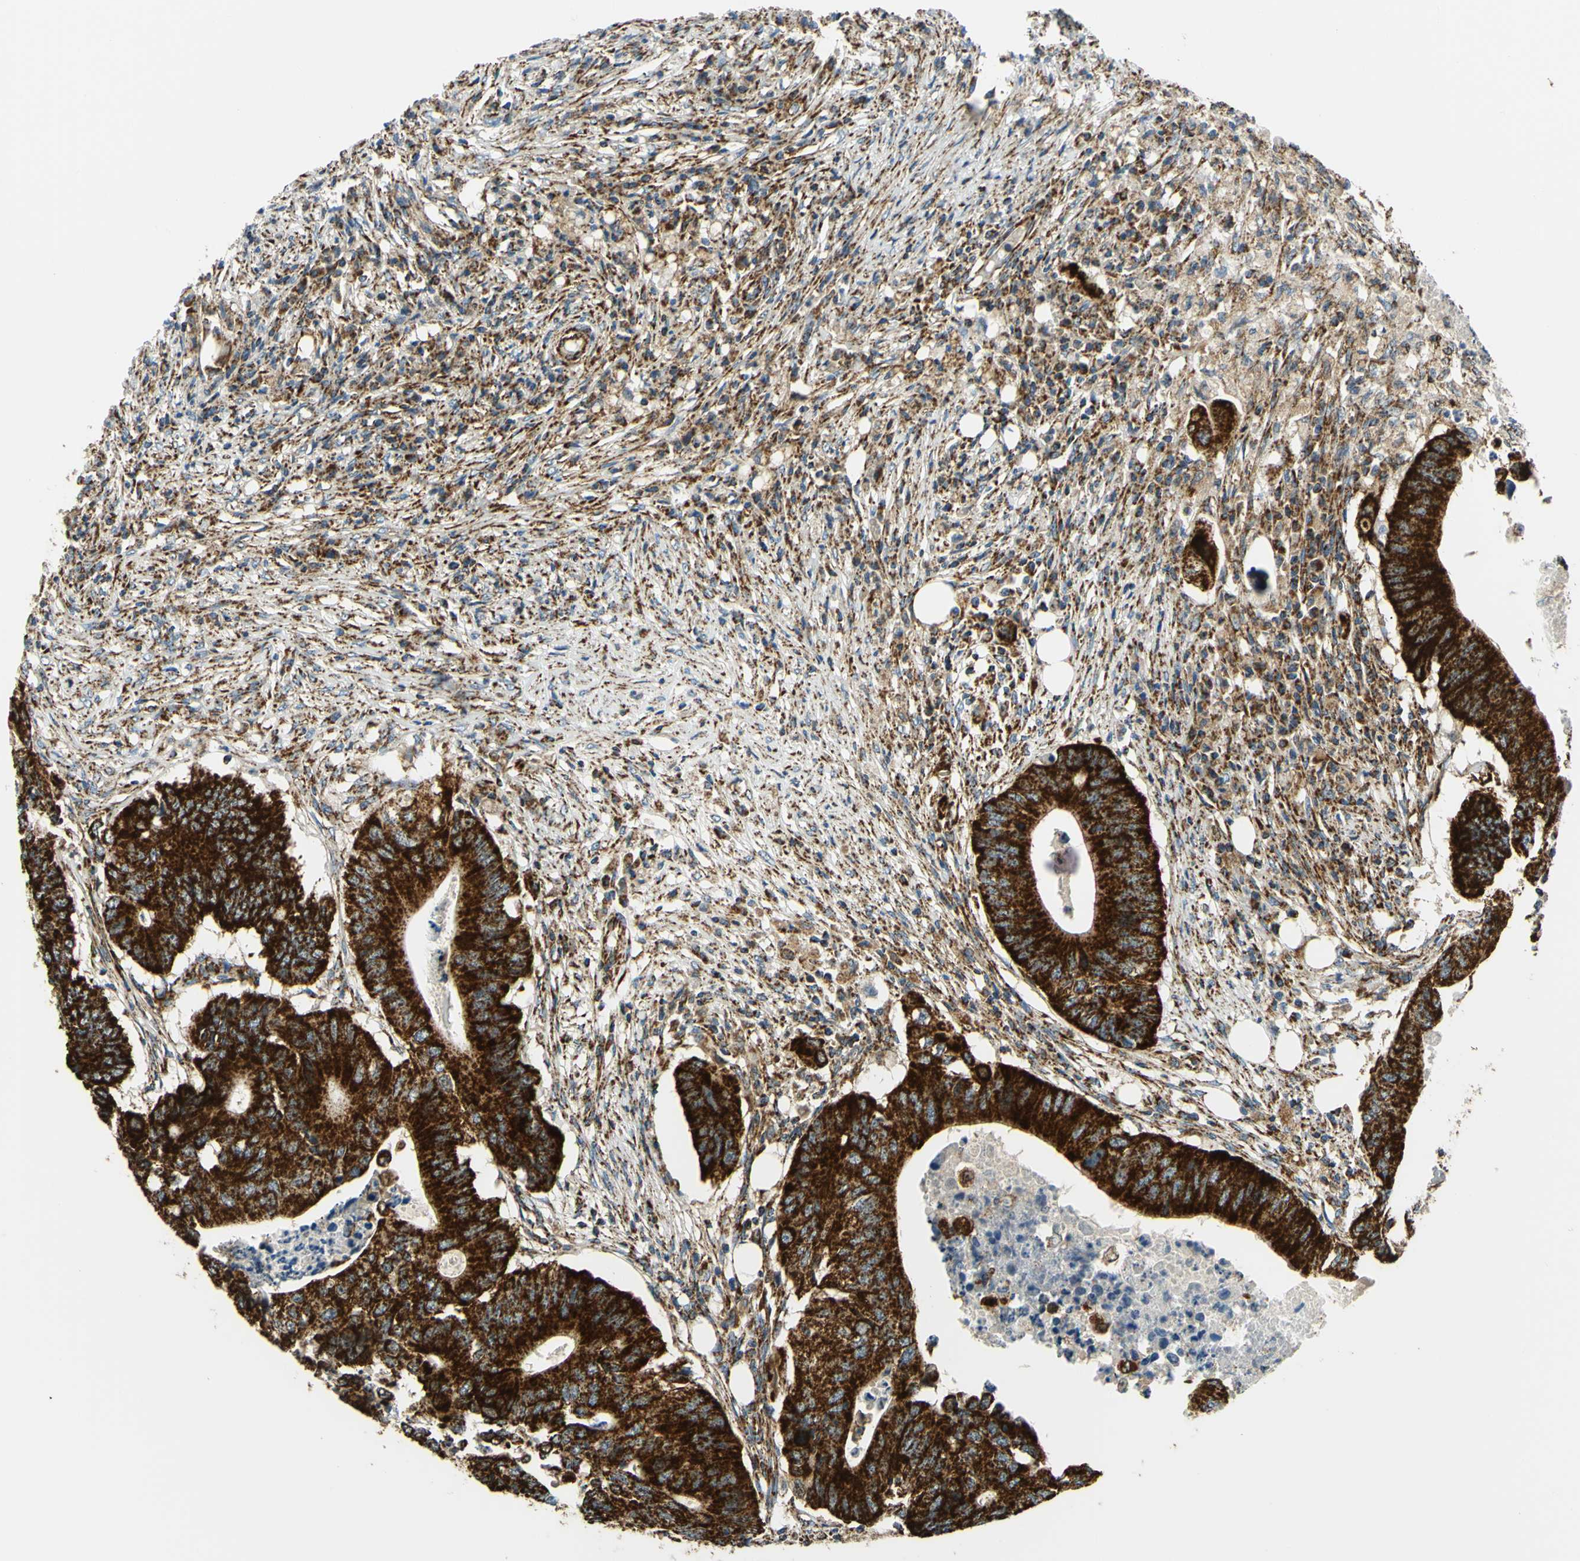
{"staining": {"intensity": "strong", "quantity": ">75%", "location": "cytoplasmic/membranous"}, "tissue": "colorectal cancer", "cell_type": "Tumor cells", "image_type": "cancer", "snomed": [{"axis": "morphology", "description": "Adenocarcinoma, NOS"}, {"axis": "topography", "description": "Colon"}], "caption": "Human colorectal cancer stained for a protein (brown) shows strong cytoplasmic/membranous positive positivity in approximately >75% of tumor cells.", "gene": "MAVS", "patient": {"sex": "male", "age": 71}}